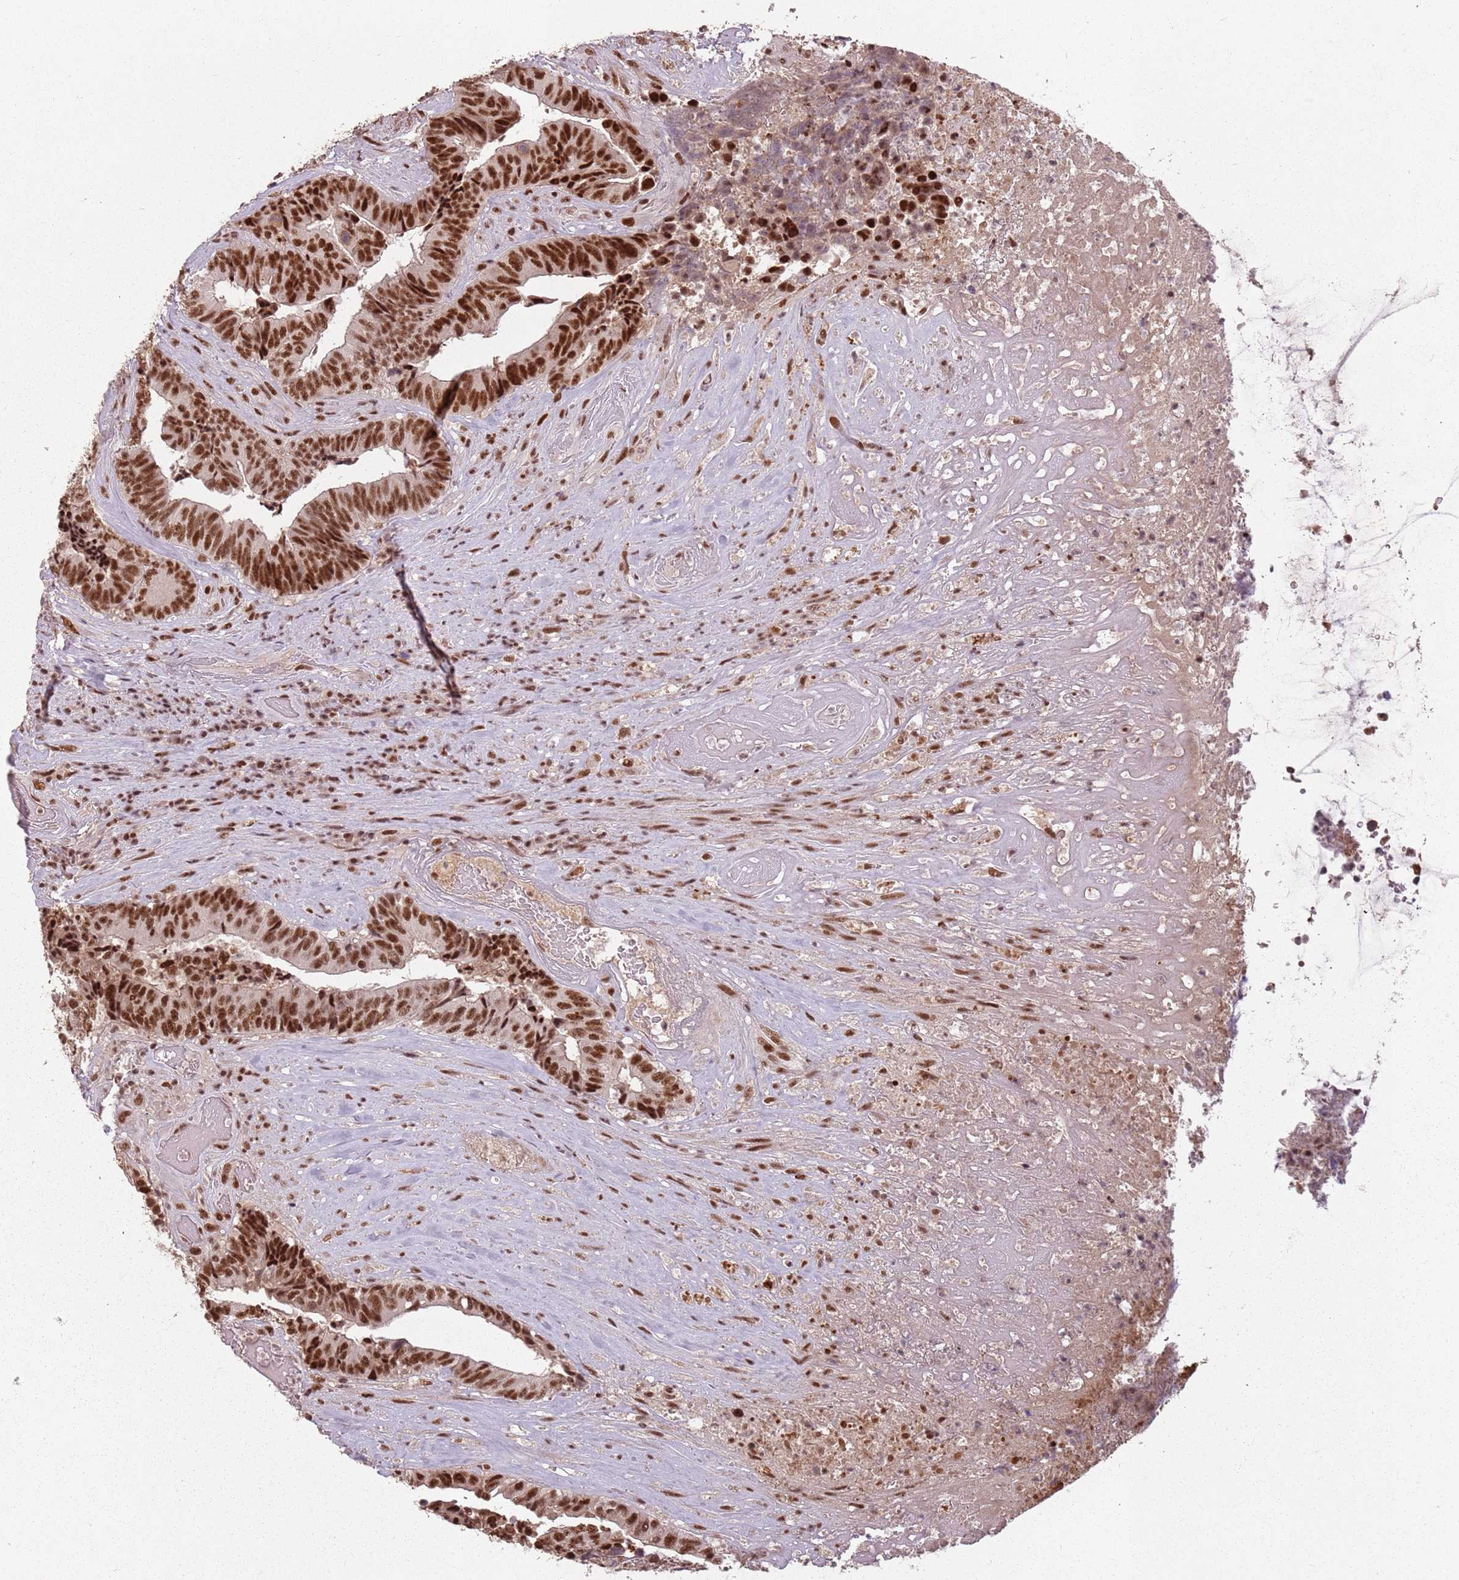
{"staining": {"intensity": "strong", "quantity": ">75%", "location": "nuclear"}, "tissue": "colorectal cancer", "cell_type": "Tumor cells", "image_type": "cancer", "snomed": [{"axis": "morphology", "description": "Adenocarcinoma, NOS"}, {"axis": "topography", "description": "Rectum"}], "caption": "Immunohistochemistry (IHC) staining of adenocarcinoma (colorectal), which shows high levels of strong nuclear positivity in approximately >75% of tumor cells indicating strong nuclear protein staining. The staining was performed using DAB (brown) for protein detection and nuclei were counterstained in hematoxylin (blue).", "gene": "NCBP1", "patient": {"sex": "male", "age": 72}}